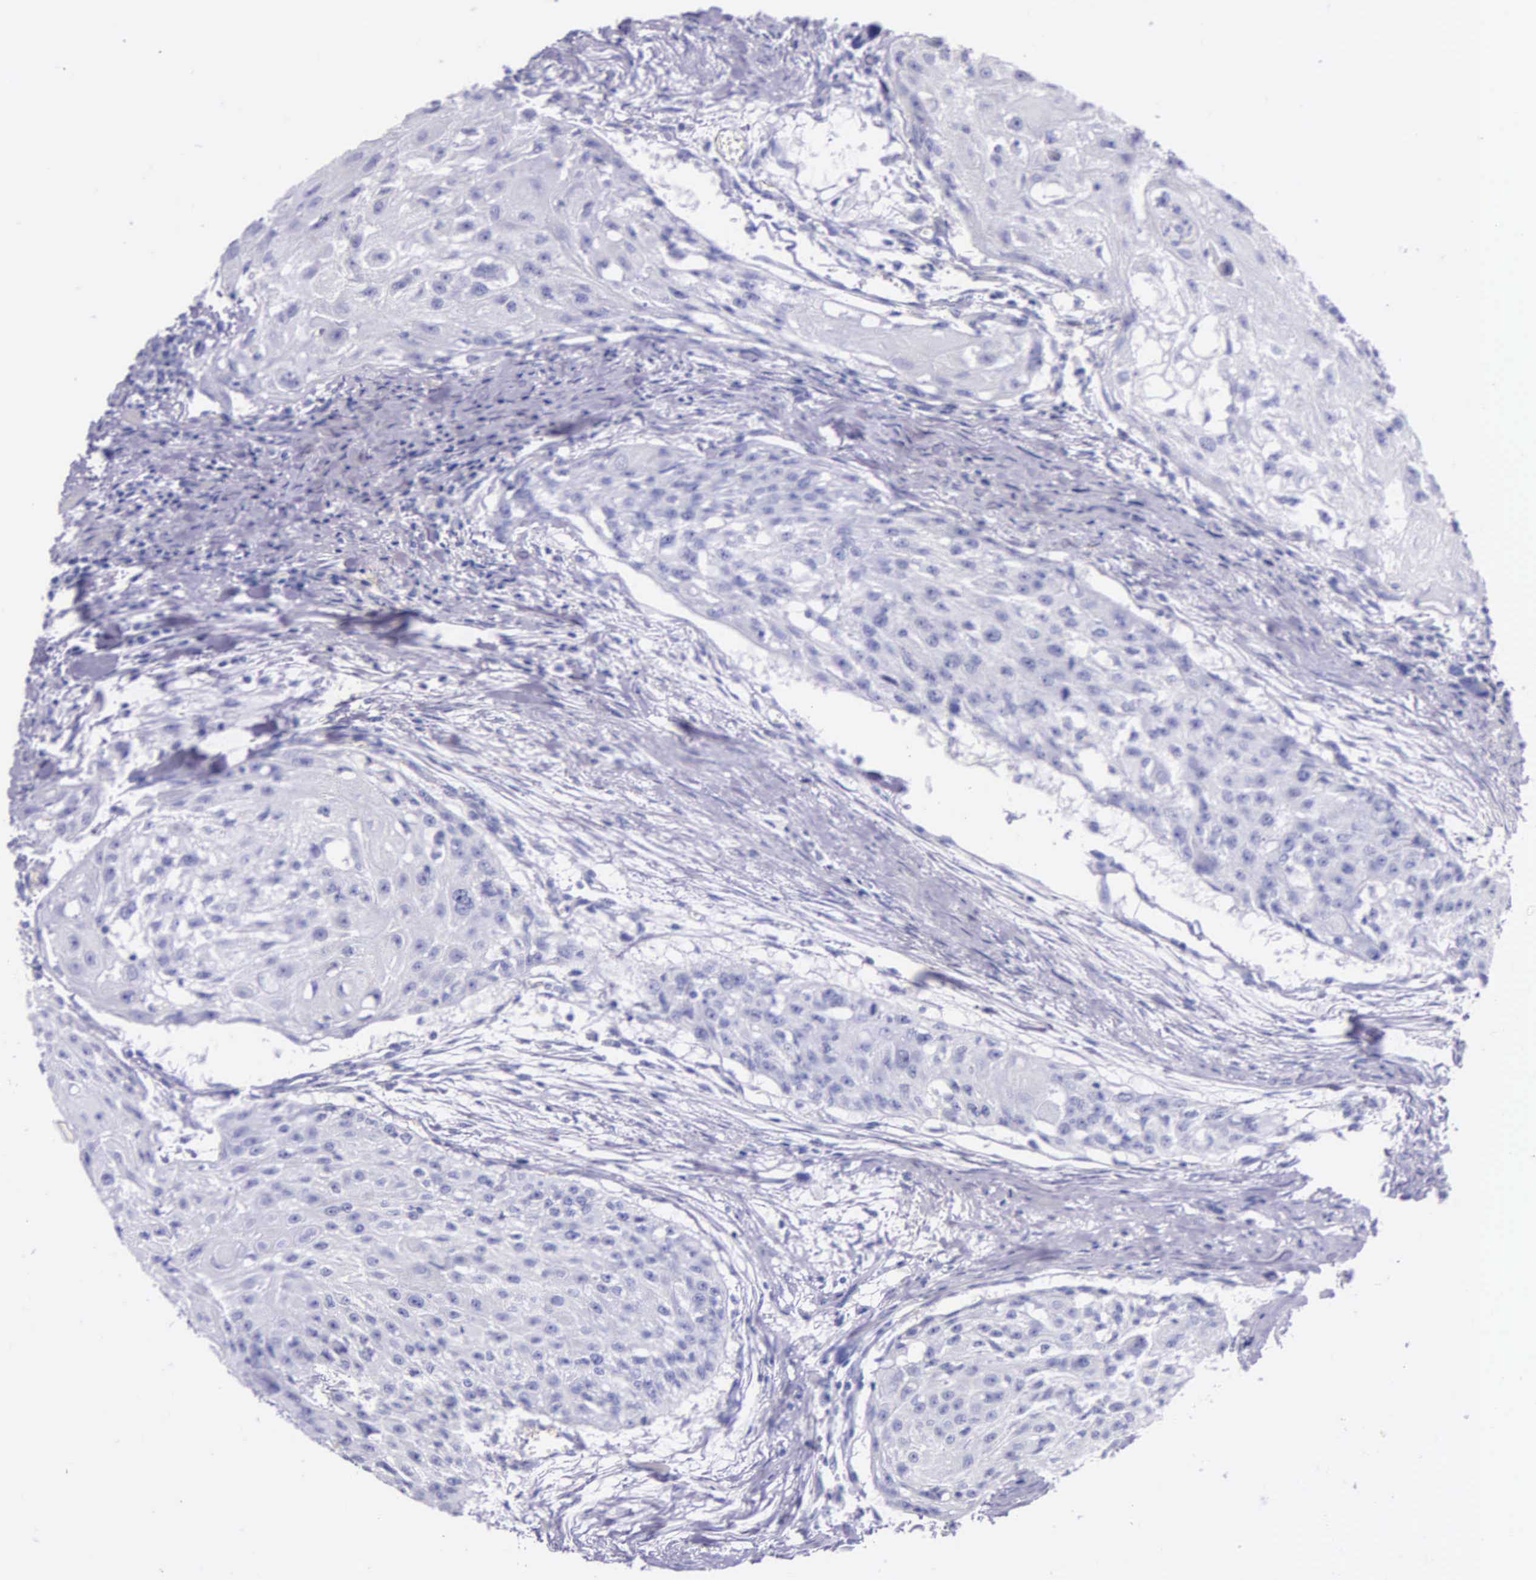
{"staining": {"intensity": "negative", "quantity": "none", "location": "none"}, "tissue": "head and neck cancer", "cell_type": "Tumor cells", "image_type": "cancer", "snomed": [{"axis": "morphology", "description": "Squamous cell carcinoma, NOS"}, {"axis": "topography", "description": "Head-Neck"}], "caption": "Immunohistochemical staining of squamous cell carcinoma (head and neck) reveals no significant positivity in tumor cells. The staining is performed using DAB (3,3'-diaminobenzidine) brown chromogen with nuclei counter-stained in using hematoxylin.", "gene": "KLK3", "patient": {"sex": "male", "age": 64}}